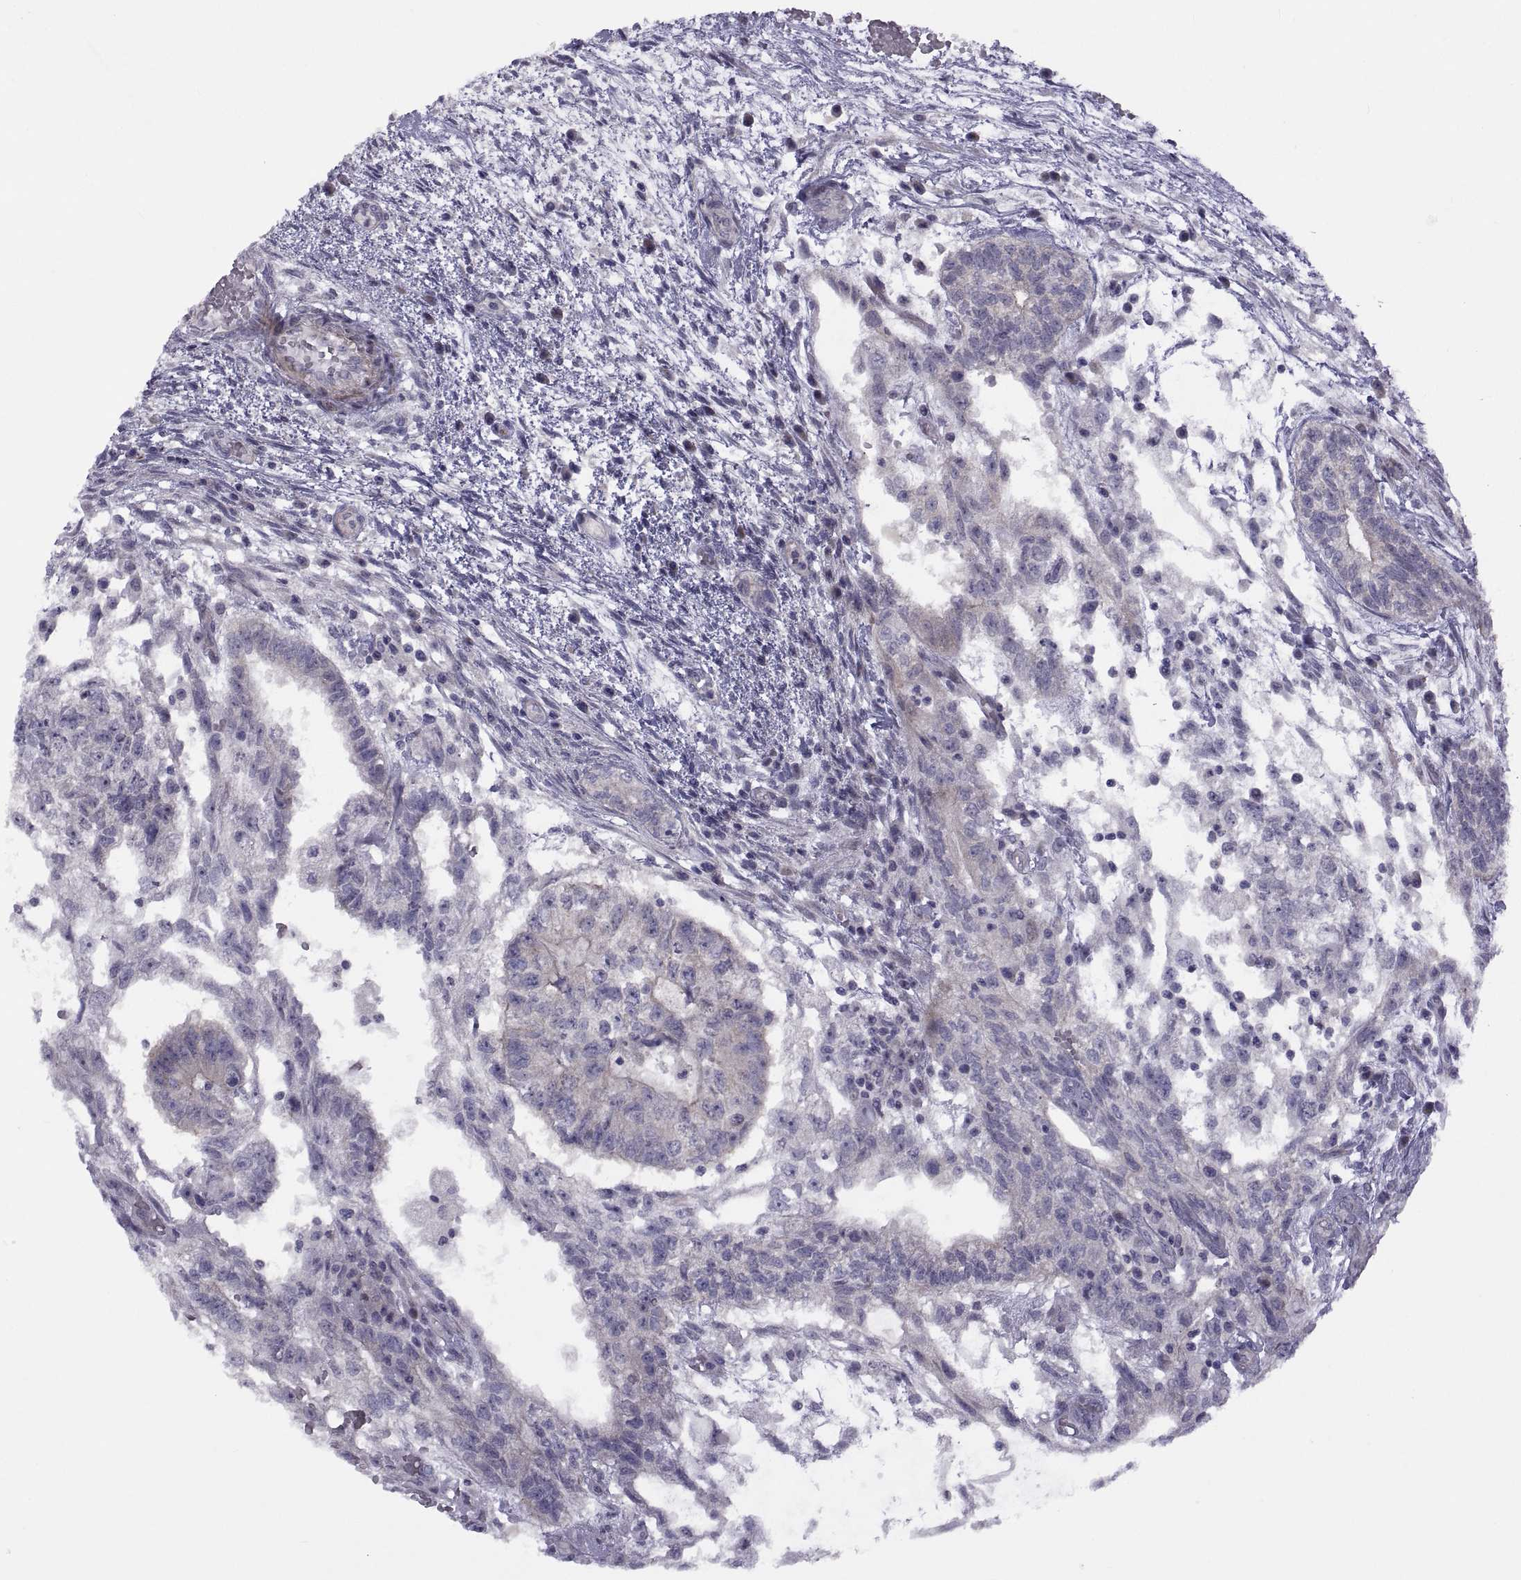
{"staining": {"intensity": "negative", "quantity": "none", "location": "none"}, "tissue": "testis cancer", "cell_type": "Tumor cells", "image_type": "cancer", "snomed": [{"axis": "morphology", "description": "Normal tissue, NOS"}, {"axis": "morphology", "description": "Carcinoma, Embryonal, NOS"}, {"axis": "topography", "description": "Testis"}, {"axis": "topography", "description": "Epididymis"}], "caption": "Image shows no significant protein staining in tumor cells of testis embryonal carcinoma.", "gene": "TMEM158", "patient": {"sex": "male", "age": 32}}